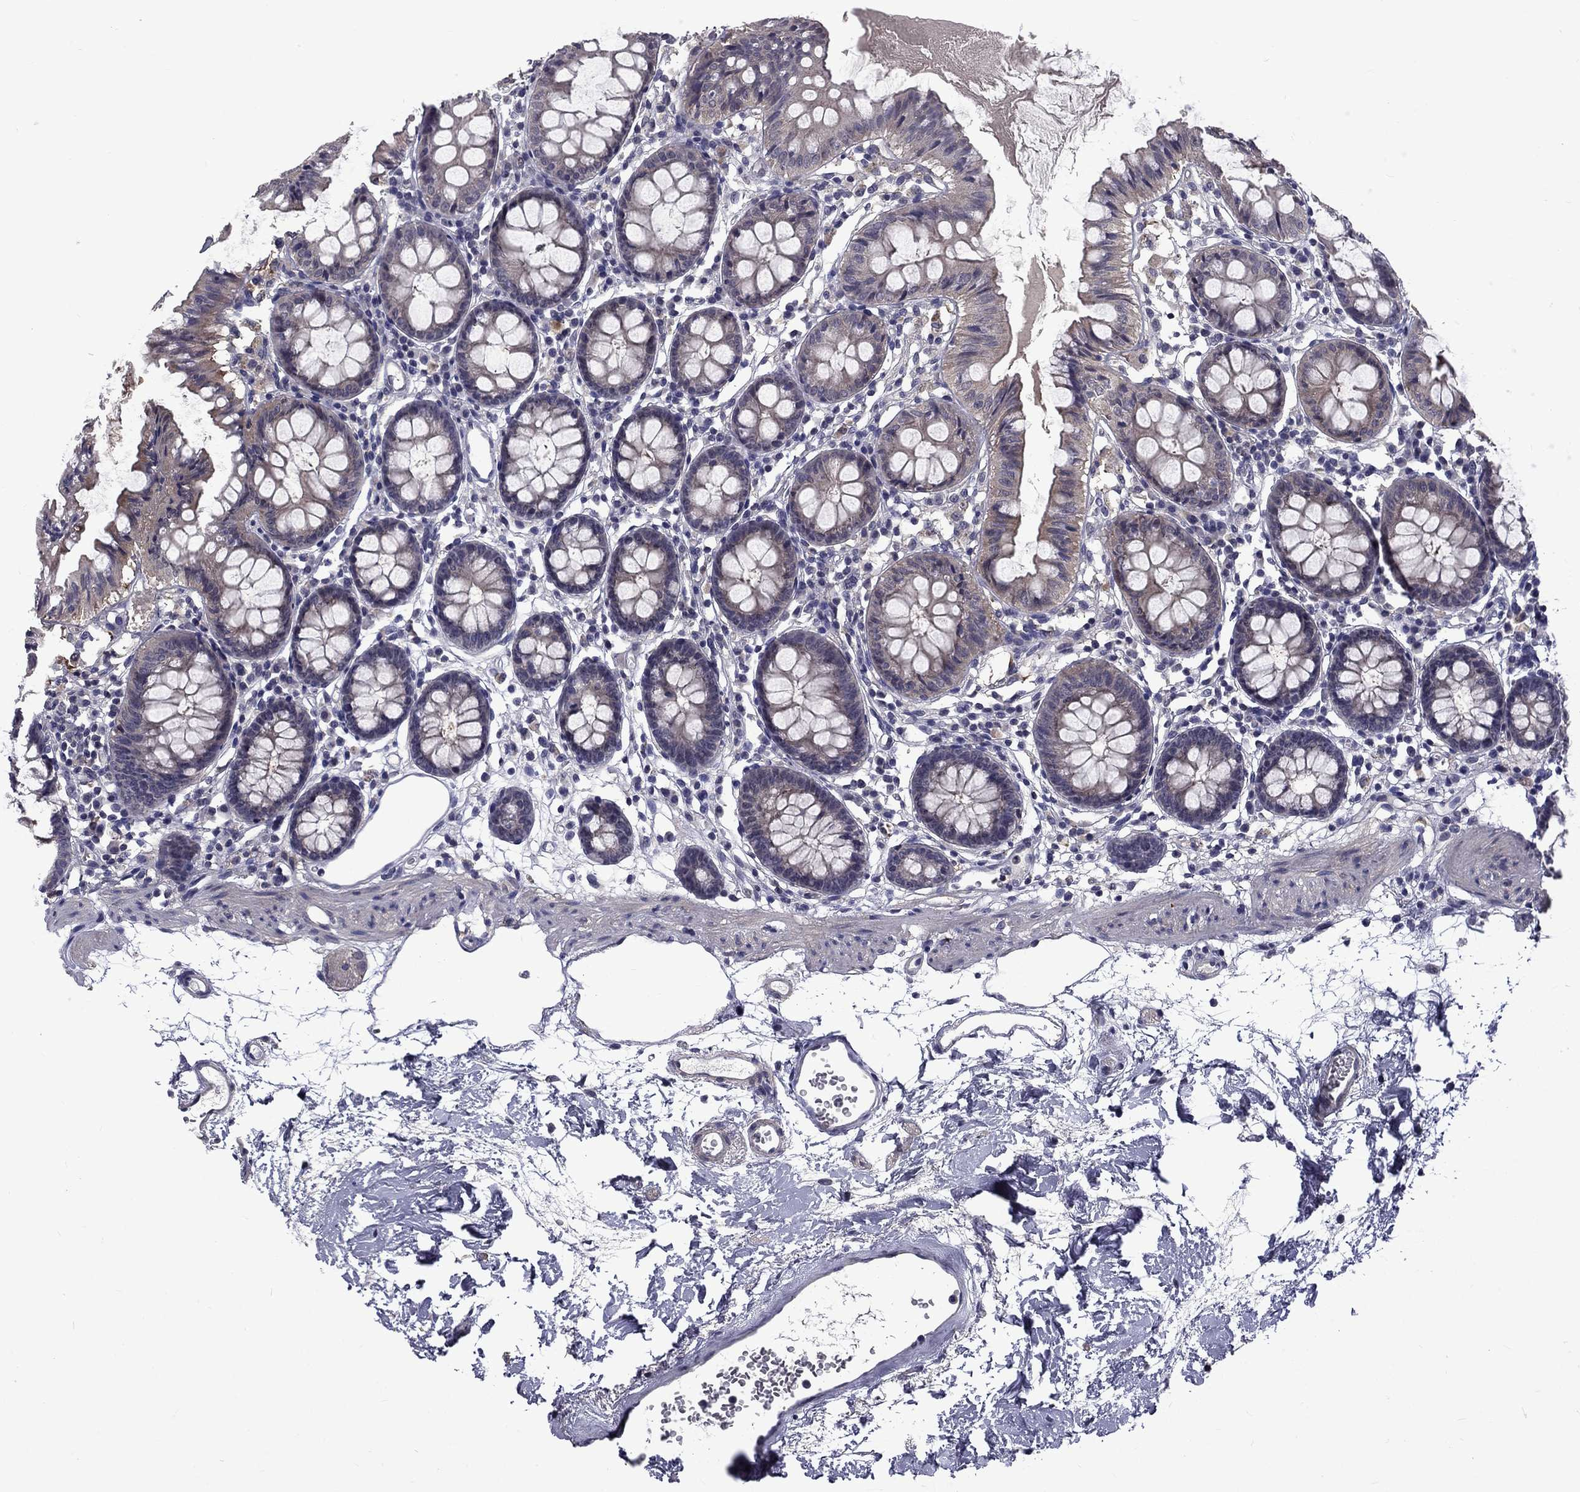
{"staining": {"intensity": "negative", "quantity": "none", "location": "none"}, "tissue": "colon", "cell_type": "Endothelial cells", "image_type": "normal", "snomed": [{"axis": "morphology", "description": "Normal tissue, NOS"}, {"axis": "topography", "description": "Colon"}], "caption": "An IHC histopathology image of unremarkable colon is shown. There is no staining in endothelial cells of colon.", "gene": "SNTA1", "patient": {"sex": "female", "age": 84}}